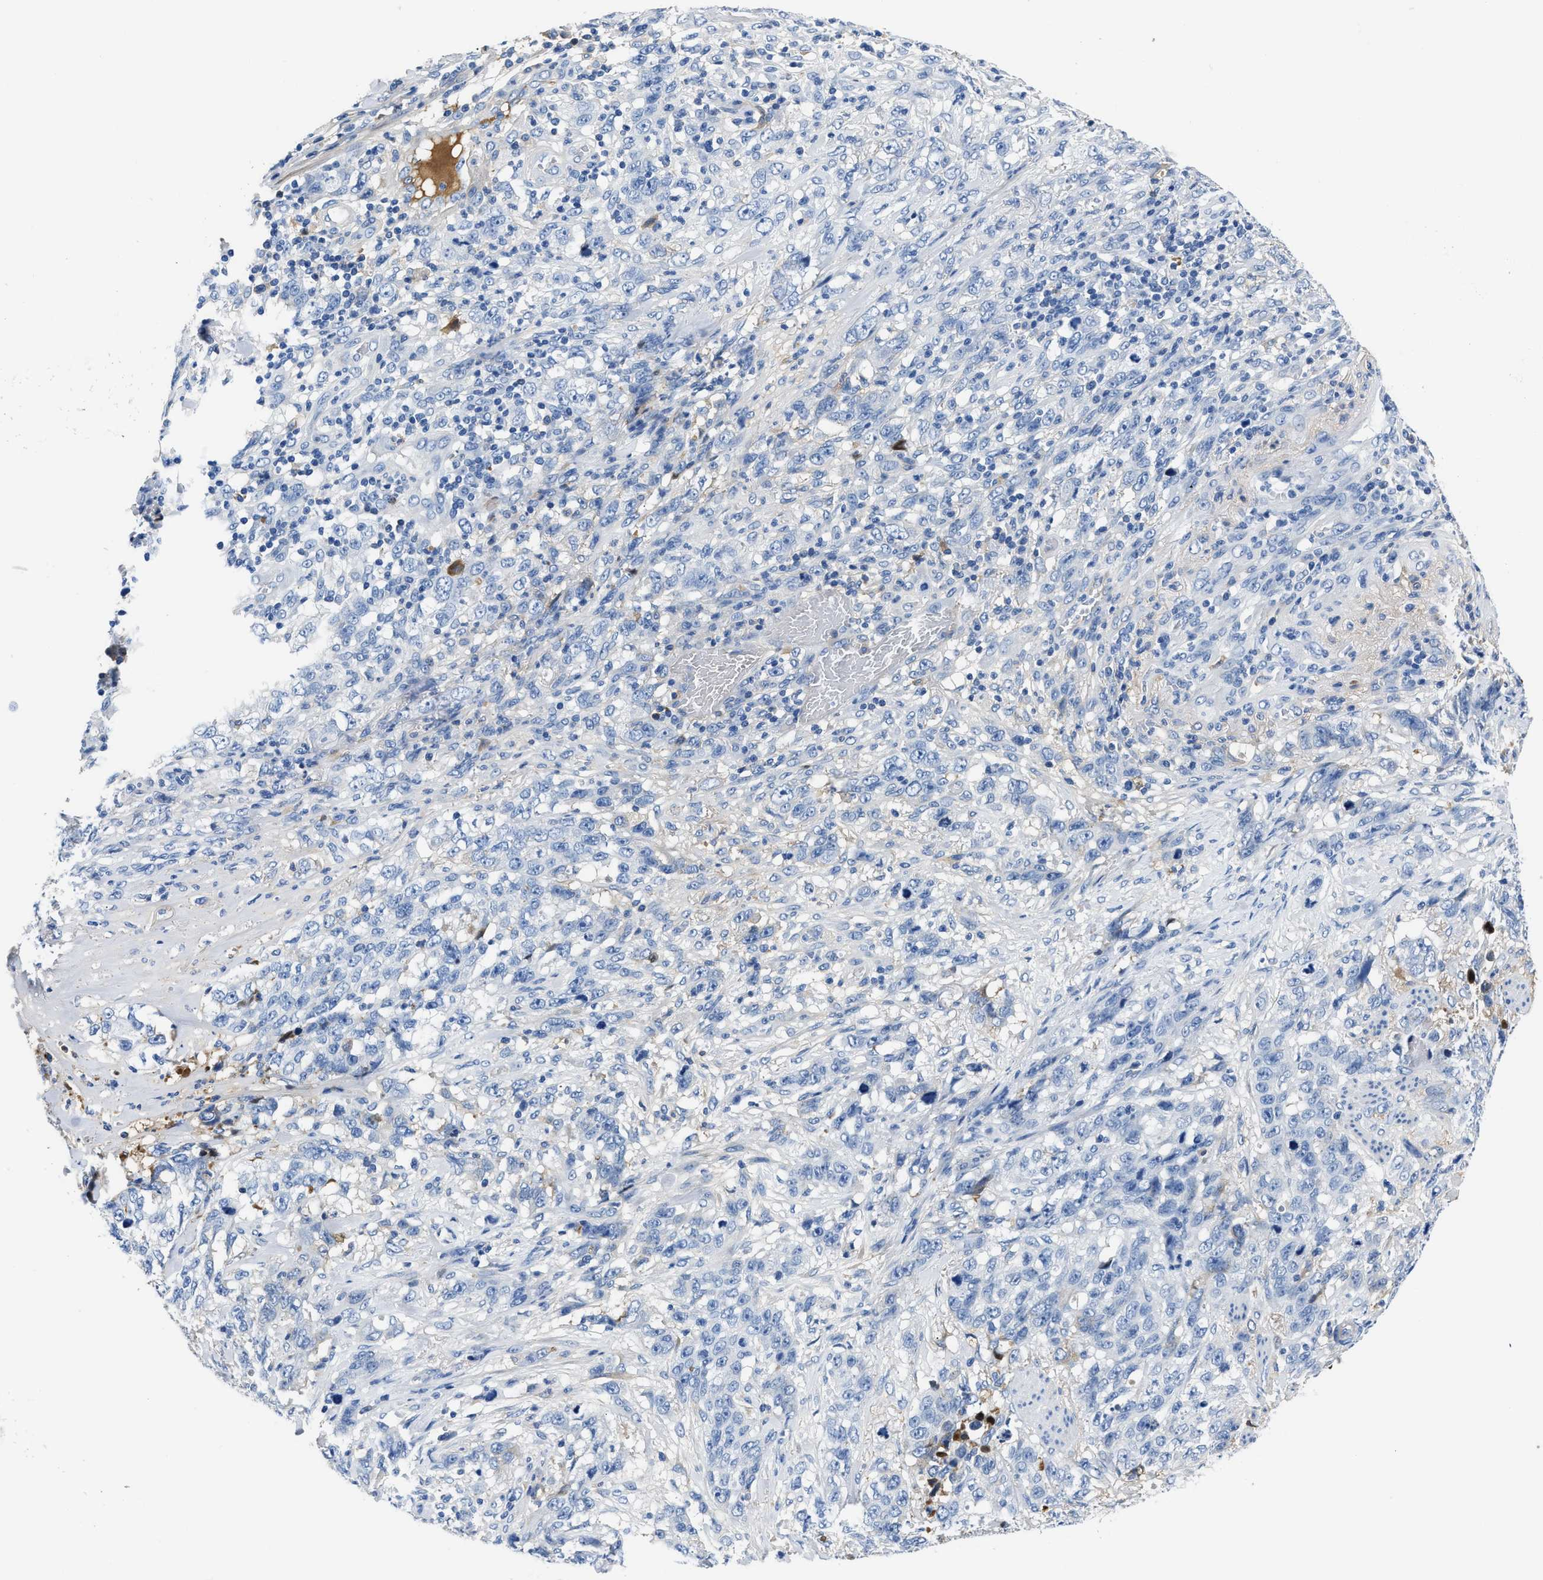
{"staining": {"intensity": "negative", "quantity": "none", "location": "none"}, "tissue": "stomach cancer", "cell_type": "Tumor cells", "image_type": "cancer", "snomed": [{"axis": "morphology", "description": "Adenocarcinoma, NOS"}, {"axis": "topography", "description": "Stomach"}], "caption": "This micrograph is of stomach adenocarcinoma stained with immunohistochemistry to label a protein in brown with the nuclei are counter-stained blue. There is no expression in tumor cells.", "gene": "GC", "patient": {"sex": "male", "age": 48}}